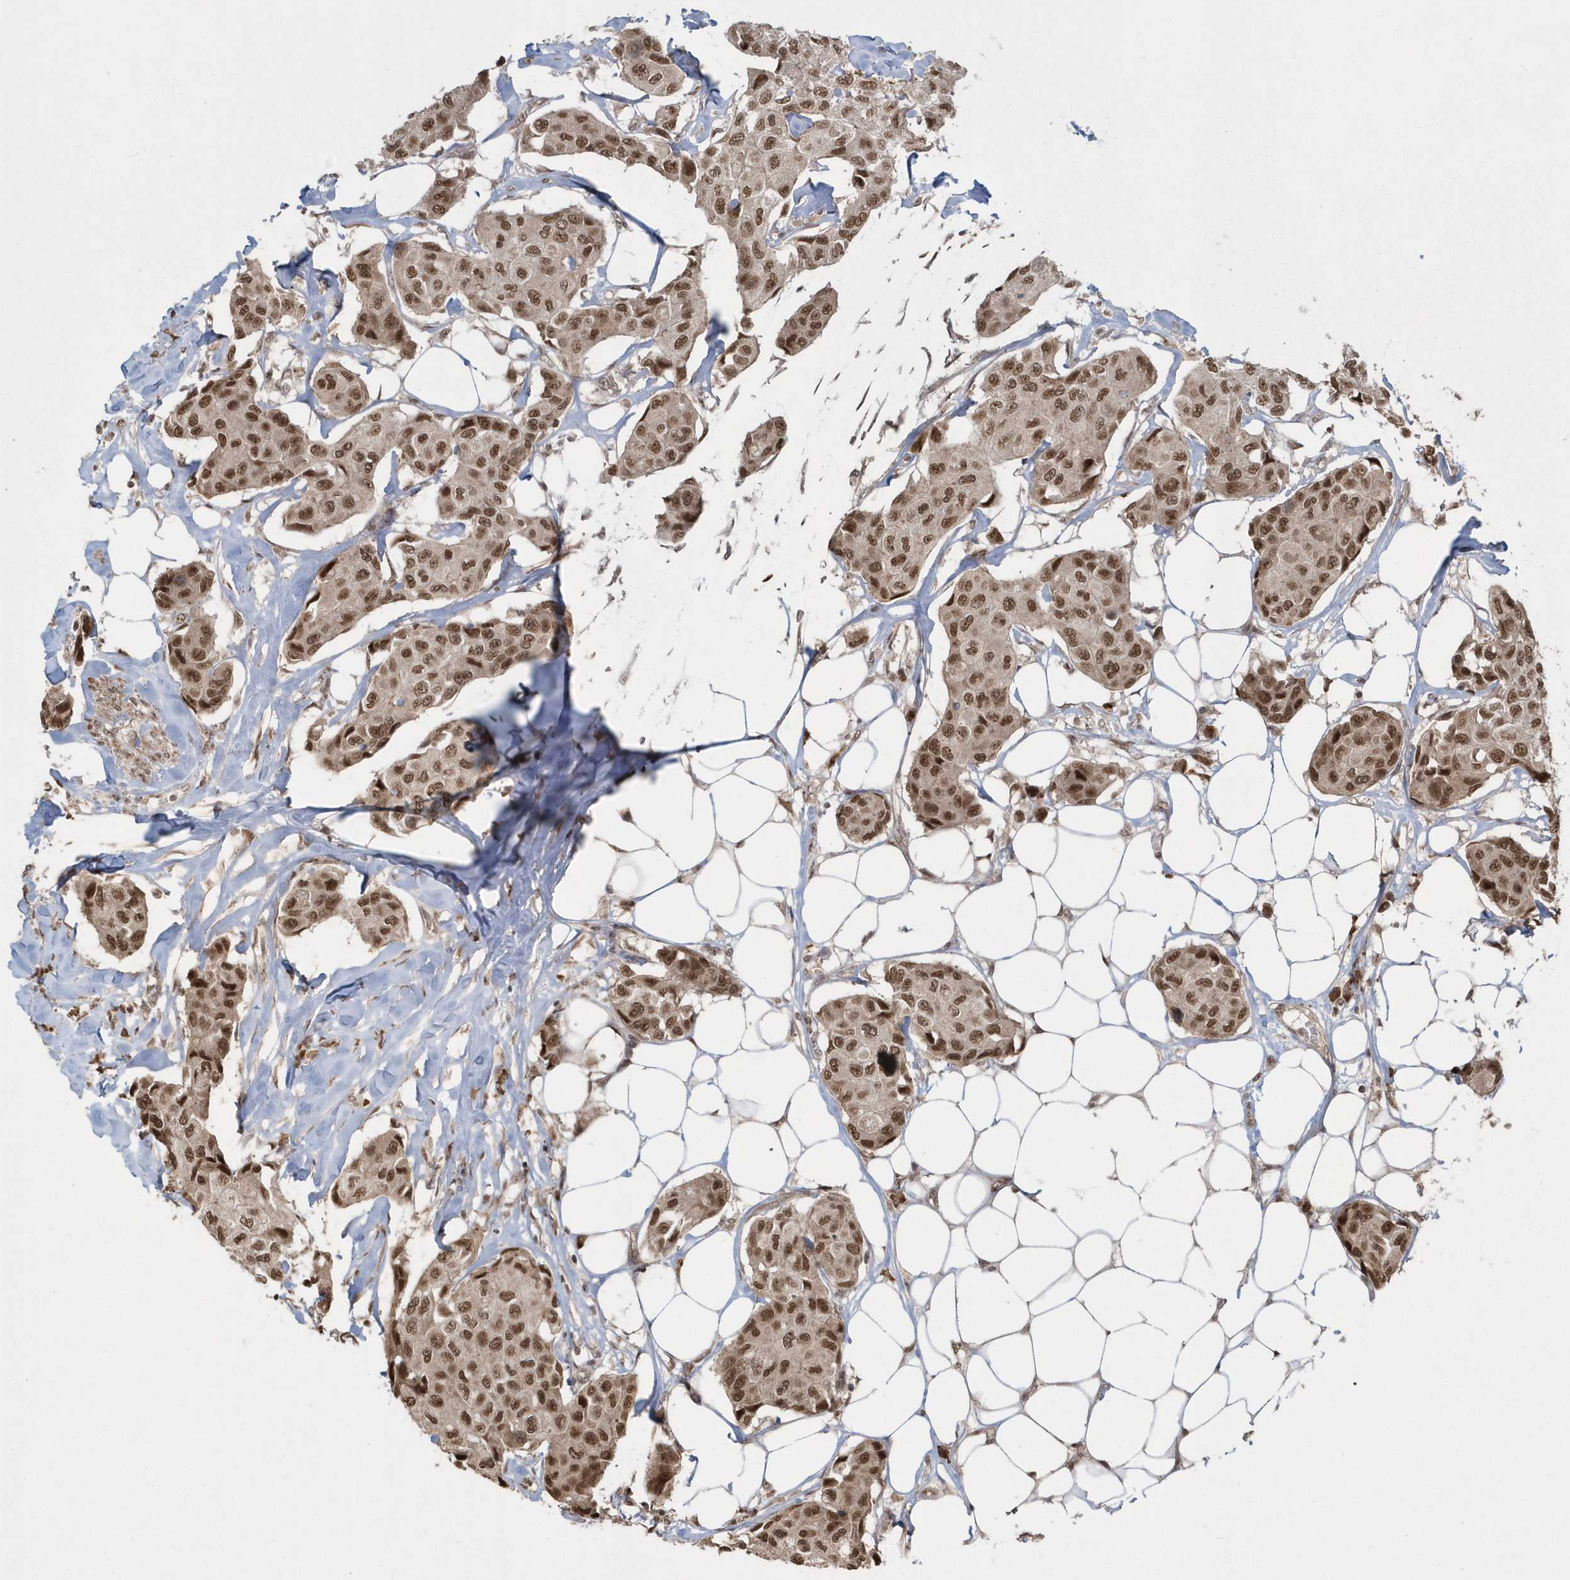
{"staining": {"intensity": "moderate", "quantity": ">75%", "location": "nuclear"}, "tissue": "breast cancer", "cell_type": "Tumor cells", "image_type": "cancer", "snomed": [{"axis": "morphology", "description": "Duct carcinoma"}, {"axis": "topography", "description": "Breast"}], "caption": "This histopathology image displays breast invasive ductal carcinoma stained with immunohistochemistry (IHC) to label a protein in brown. The nuclear of tumor cells show moderate positivity for the protein. Nuclei are counter-stained blue.", "gene": "EPB41L4A", "patient": {"sex": "female", "age": 80}}